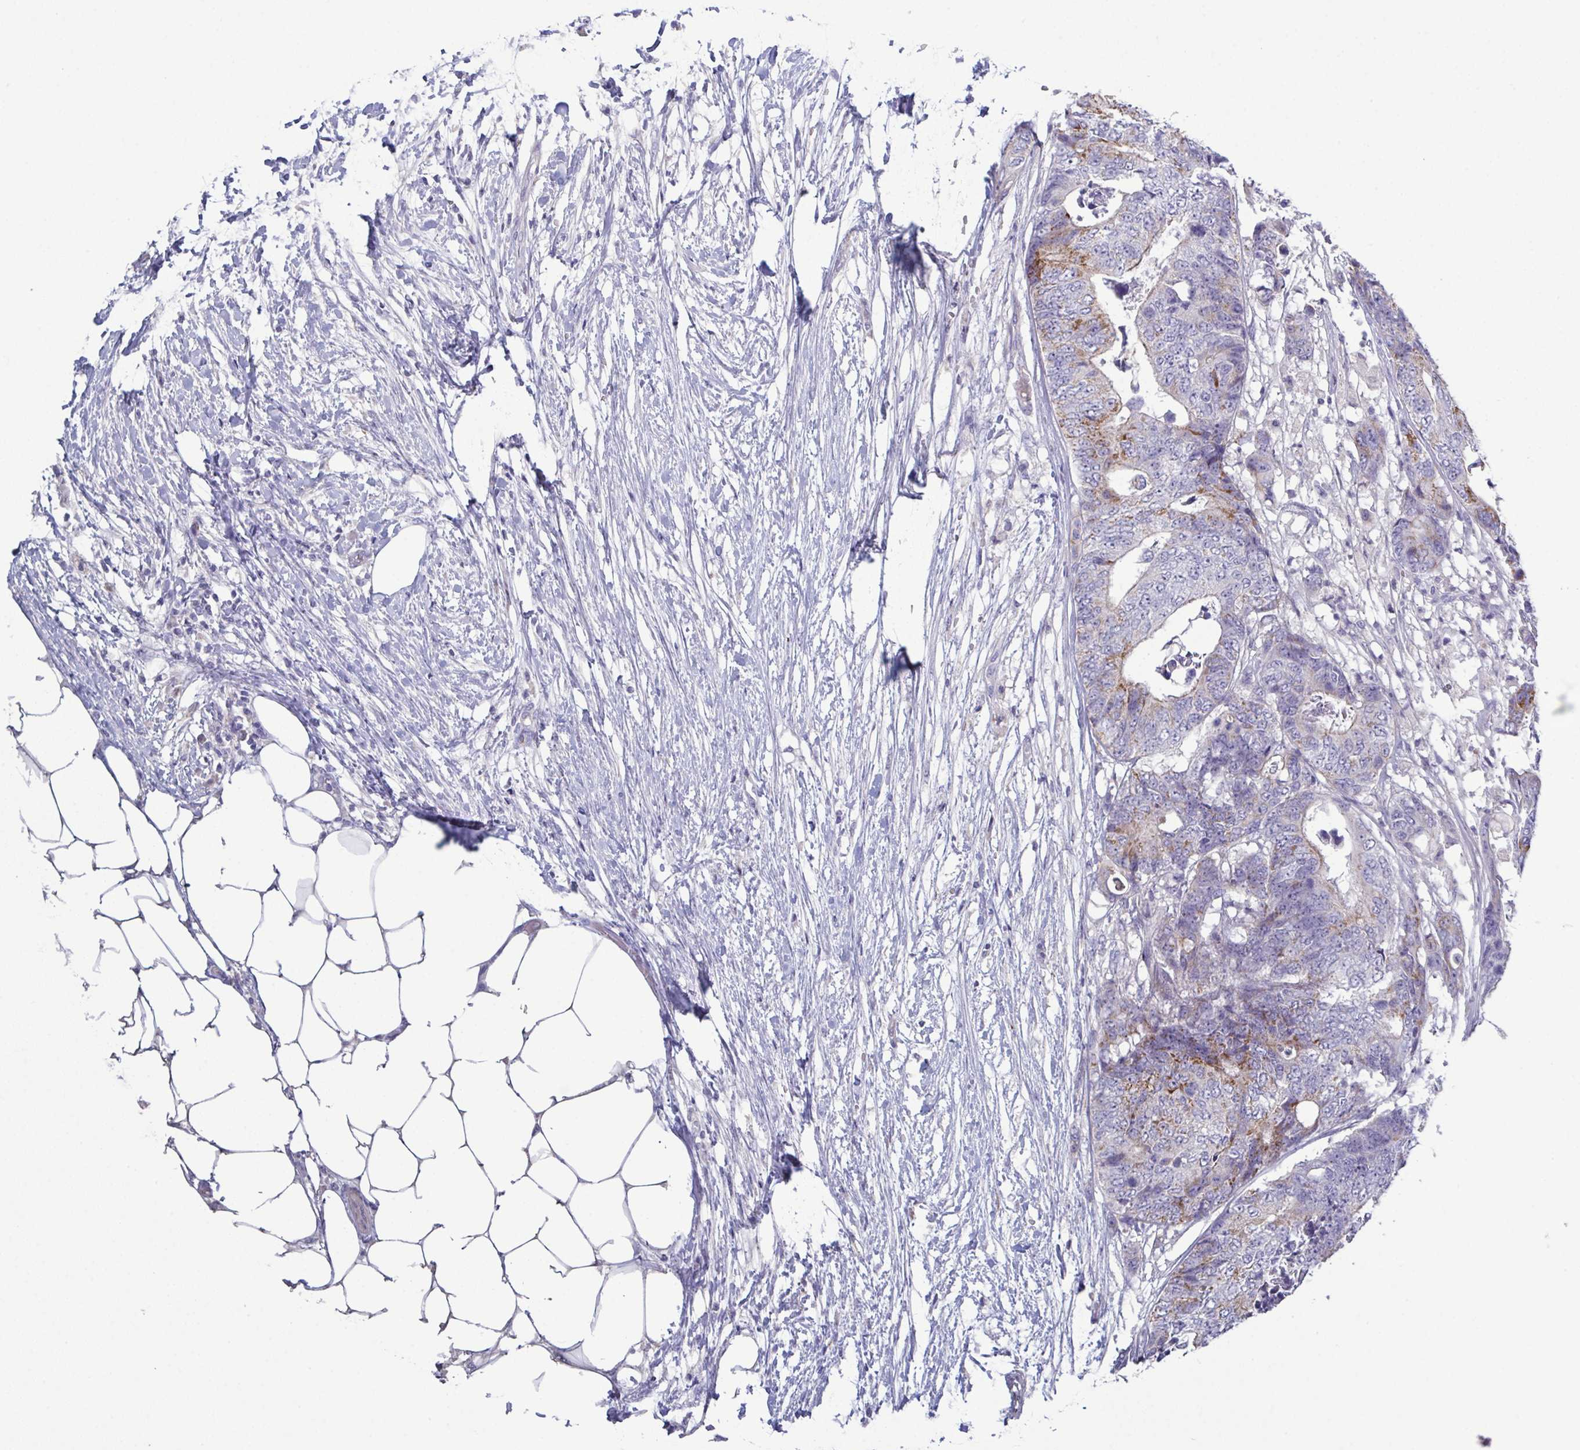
{"staining": {"intensity": "moderate", "quantity": "<25%", "location": "cytoplasmic/membranous"}, "tissue": "colorectal cancer", "cell_type": "Tumor cells", "image_type": "cancer", "snomed": [{"axis": "morphology", "description": "Adenocarcinoma, NOS"}, {"axis": "topography", "description": "Colon"}], "caption": "Colorectal cancer (adenocarcinoma) stained with DAB (3,3'-diaminobenzidine) IHC shows low levels of moderate cytoplasmic/membranous positivity in about <25% of tumor cells. (DAB (3,3'-diaminobenzidine) IHC, brown staining for protein, blue staining for nuclei).", "gene": "GLDC", "patient": {"sex": "female", "age": 48}}